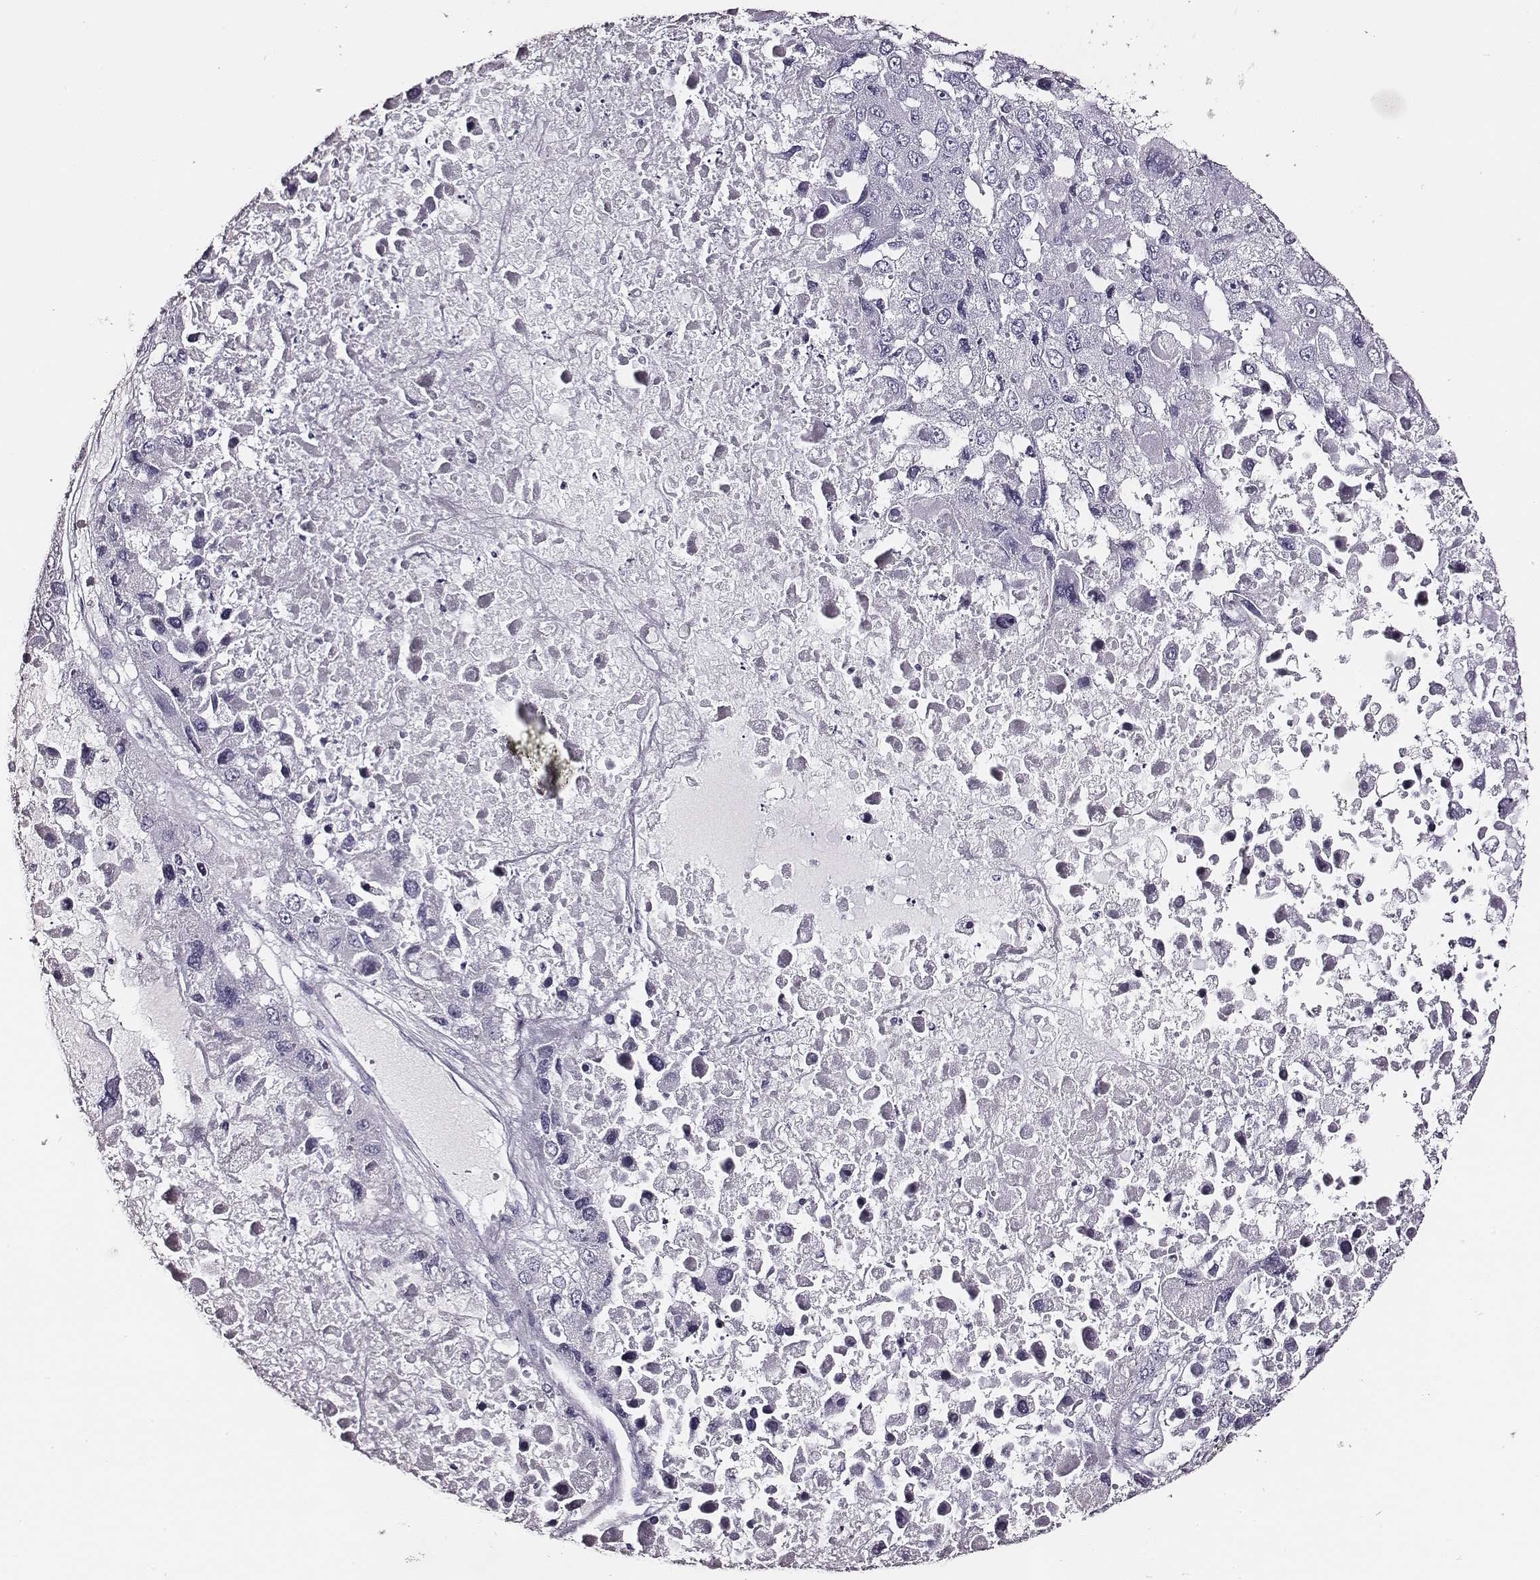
{"staining": {"intensity": "negative", "quantity": "none", "location": "none"}, "tissue": "liver cancer", "cell_type": "Tumor cells", "image_type": "cancer", "snomed": [{"axis": "morphology", "description": "Carcinoma, Hepatocellular, NOS"}, {"axis": "topography", "description": "Liver"}], "caption": "The IHC image has no significant expression in tumor cells of liver cancer (hepatocellular carcinoma) tissue.", "gene": "DPEP1", "patient": {"sex": "female", "age": 41}}